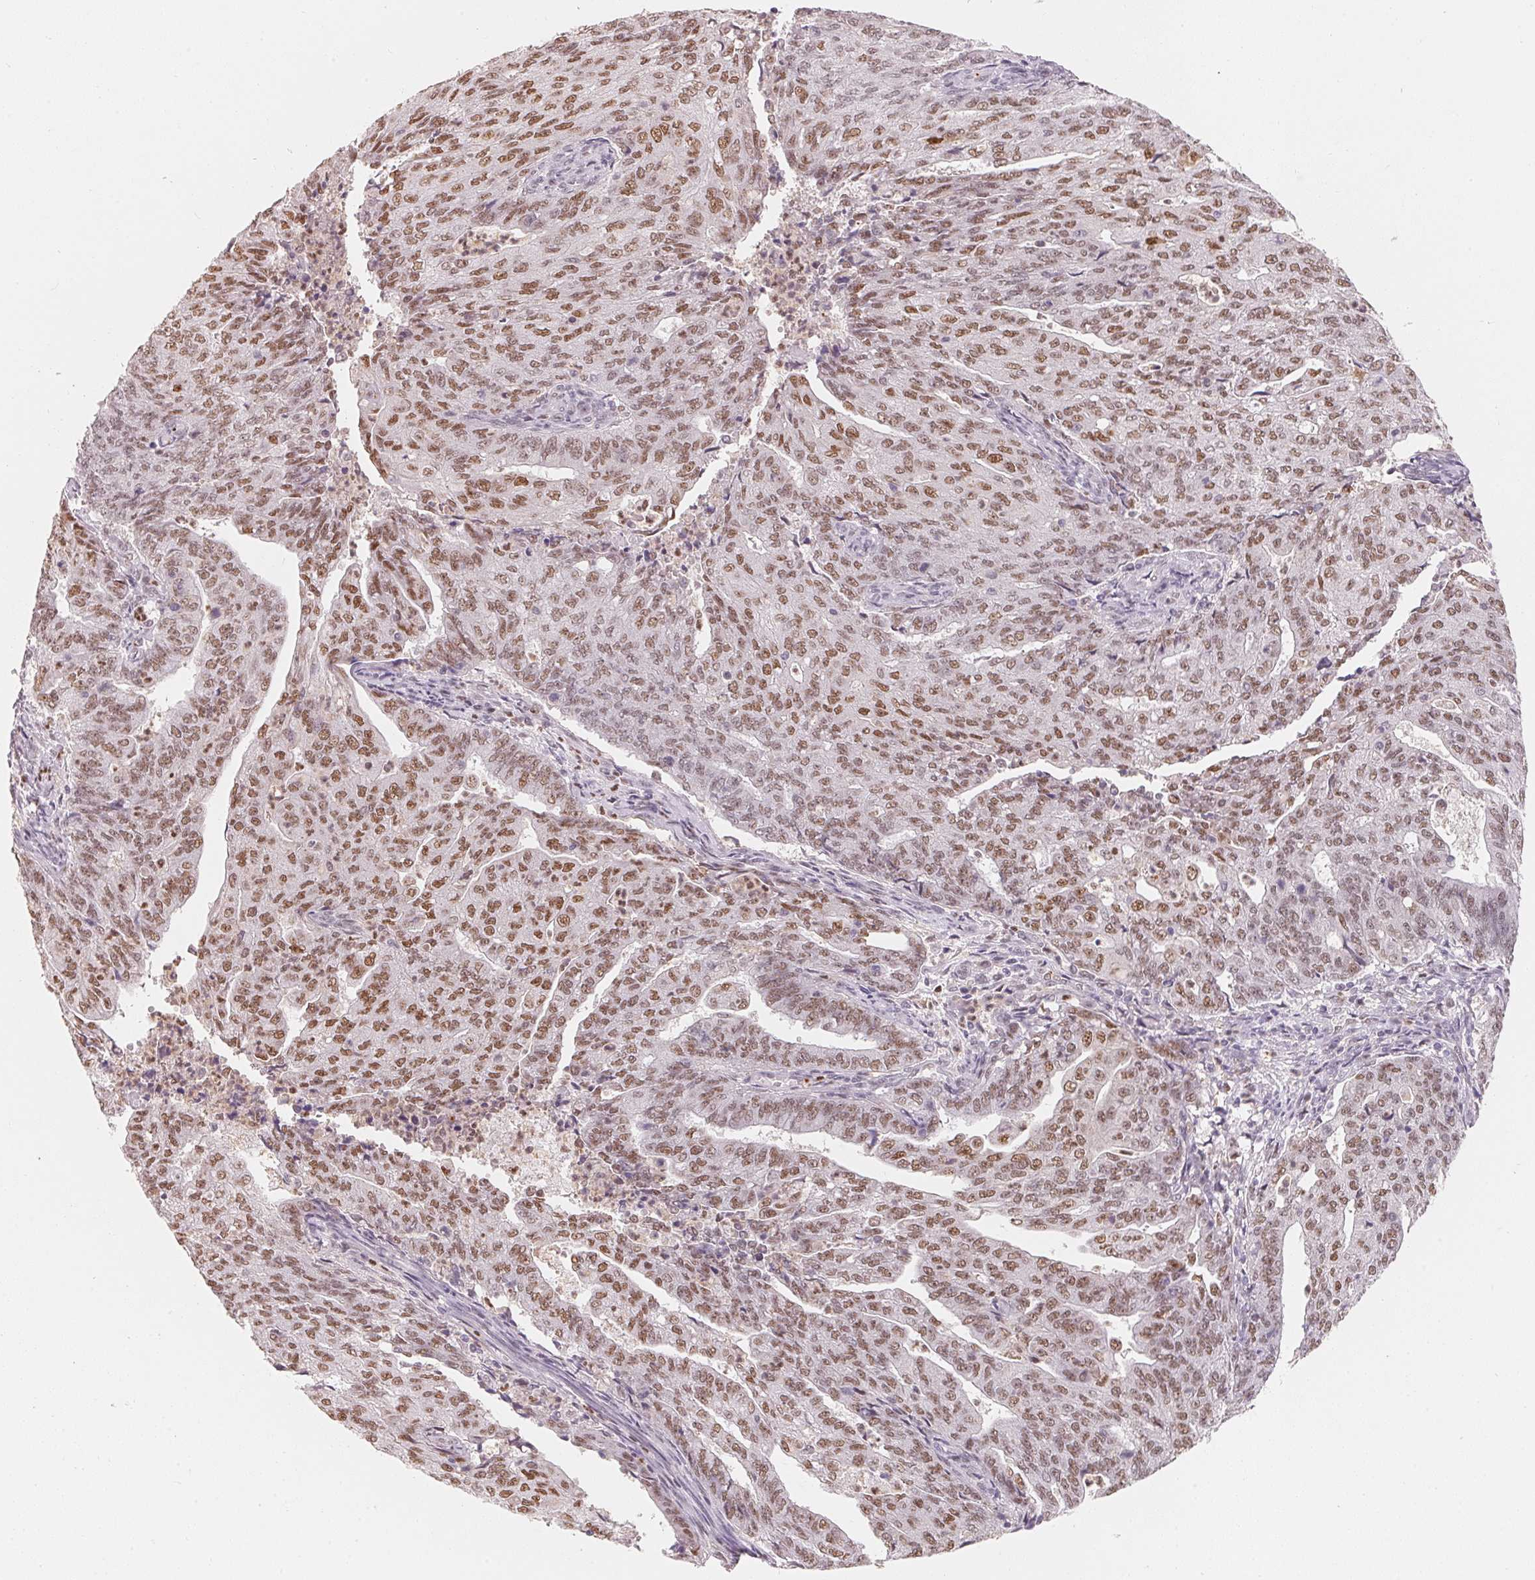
{"staining": {"intensity": "moderate", "quantity": ">75%", "location": "nuclear"}, "tissue": "endometrial cancer", "cell_type": "Tumor cells", "image_type": "cancer", "snomed": [{"axis": "morphology", "description": "Adenocarcinoma, NOS"}, {"axis": "topography", "description": "Endometrium"}], "caption": "Adenocarcinoma (endometrial) was stained to show a protein in brown. There is medium levels of moderate nuclear positivity in approximately >75% of tumor cells.", "gene": "ARHGAP22", "patient": {"sex": "female", "age": 82}}